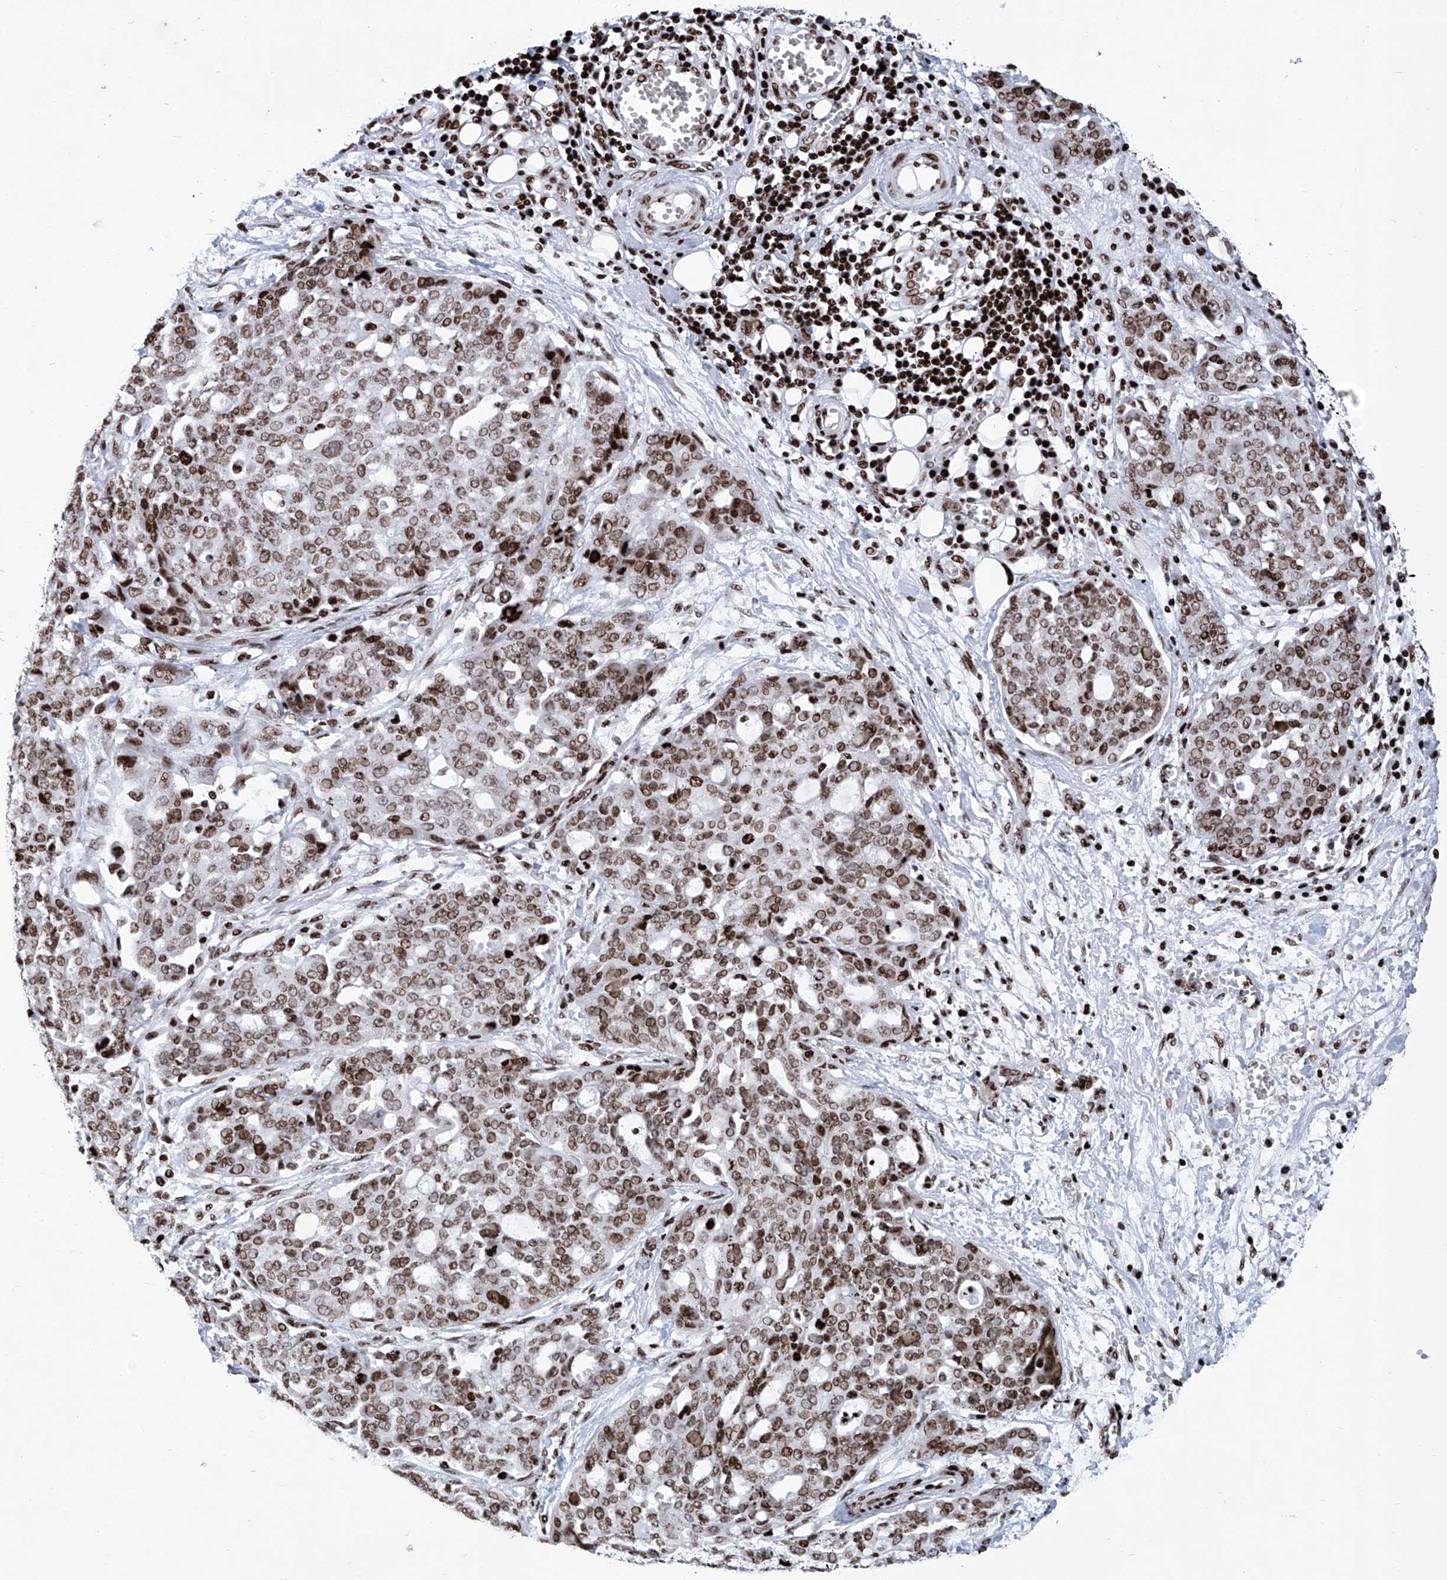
{"staining": {"intensity": "moderate", "quantity": ">75%", "location": "nuclear"}, "tissue": "ovarian cancer", "cell_type": "Tumor cells", "image_type": "cancer", "snomed": [{"axis": "morphology", "description": "Cystadenocarcinoma, serous, NOS"}, {"axis": "topography", "description": "Soft tissue"}, {"axis": "topography", "description": "Ovary"}], "caption": "Ovarian cancer (serous cystadenocarcinoma) stained for a protein (brown) reveals moderate nuclear positive expression in about >75% of tumor cells.", "gene": "HEY2", "patient": {"sex": "female", "age": 57}}